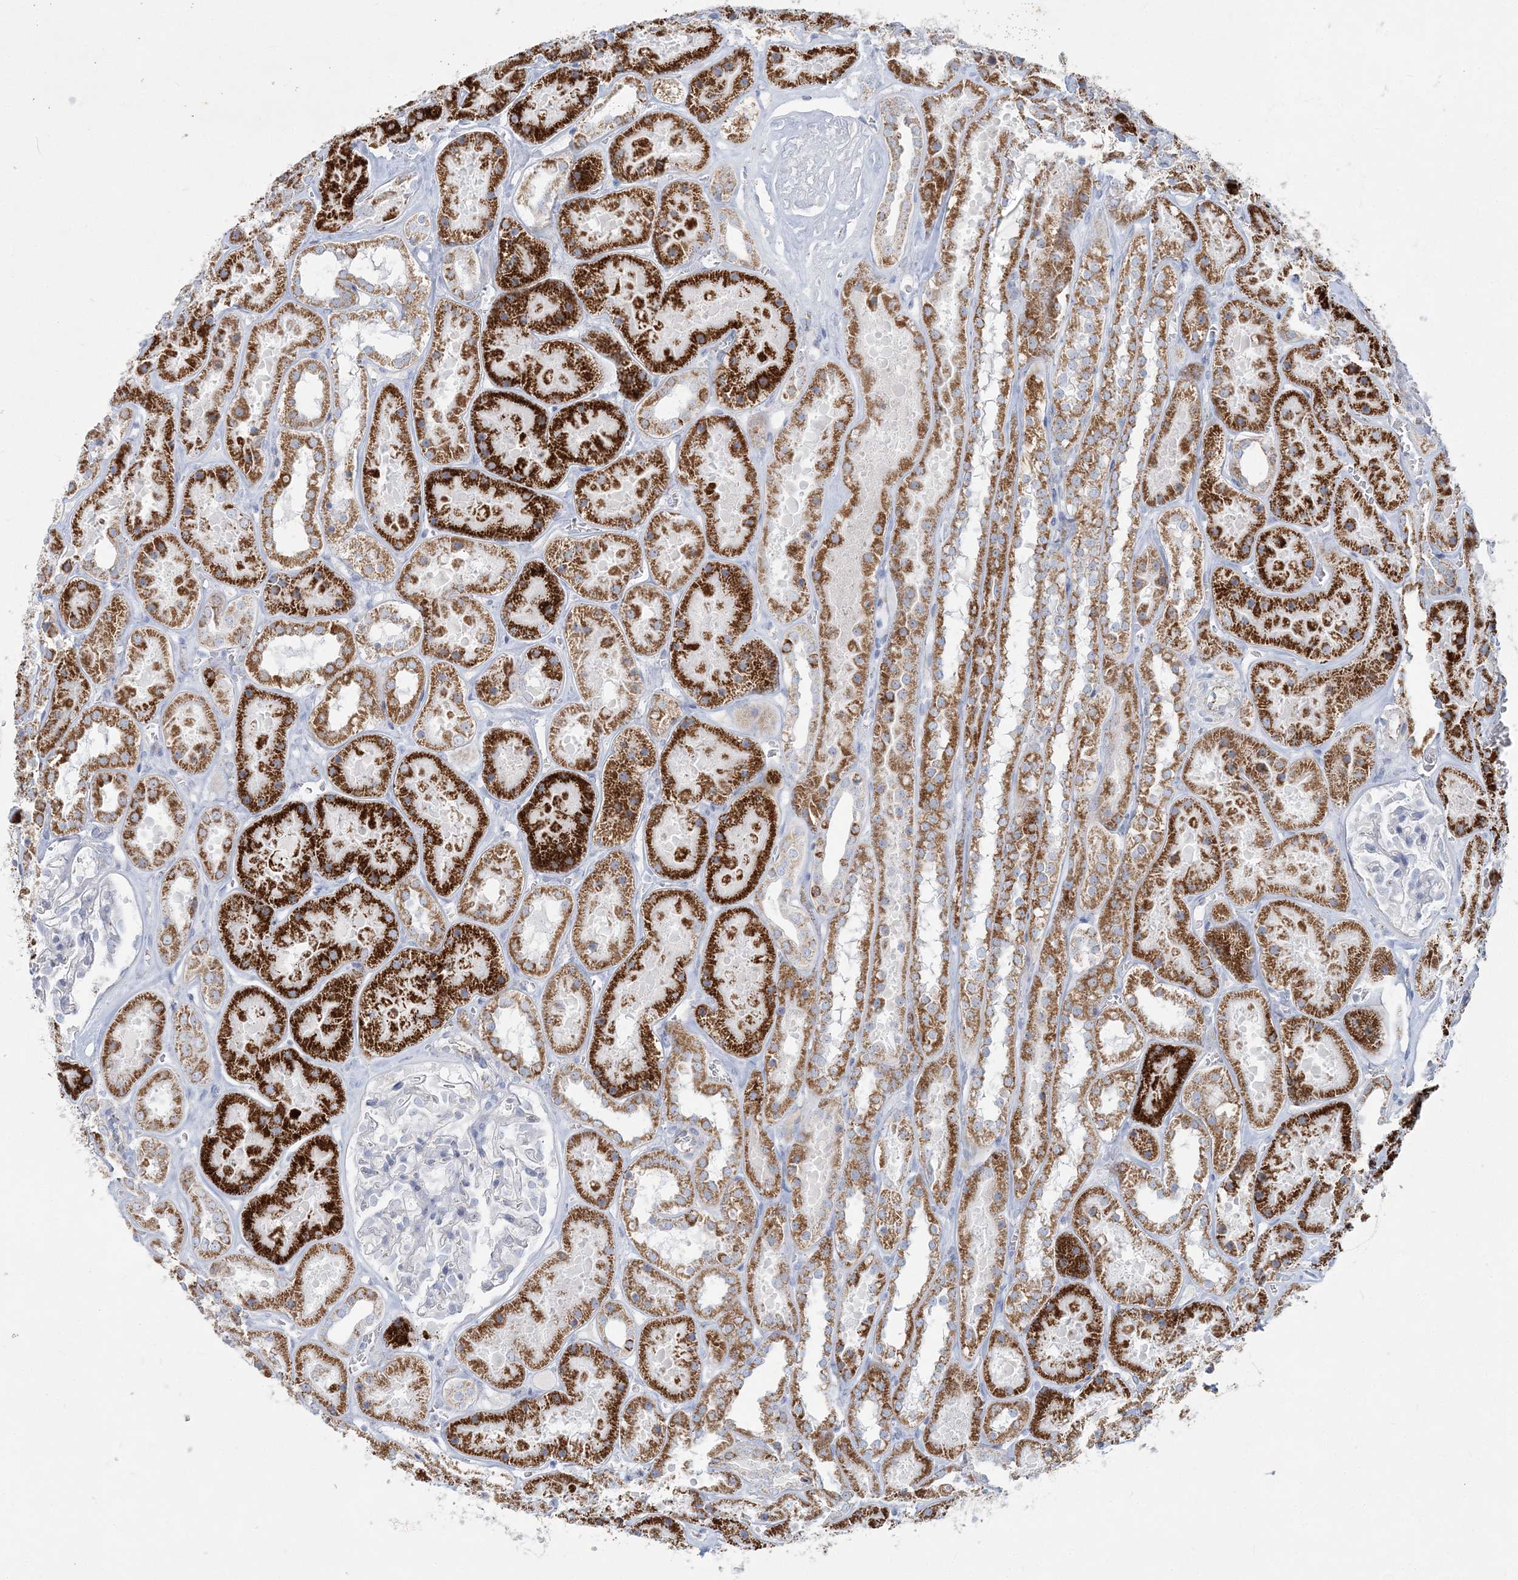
{"staining": {"intensity": "negative", "quantity": "none", "location": "none"}, "tissue": "kidney", "cell_type": "Cells in glomeruli", "image_type": "normal", "snomed": [{"axis": "morphology", "description": "Normal tissue, NOS"}, {"axis": "topography", "description": "Kidney"}], "caption": "Normal kidney was stained to show a protein in brown. There is no significant positivity in cells in glomeruli. The staining is performed using DAB (3,3'-diaminobenzidine) brown chromogen with nuclei counter-stained in using hematoxylin.", "gene": "TBC1D7", "patient": {"sex": "female", "age": 41}}